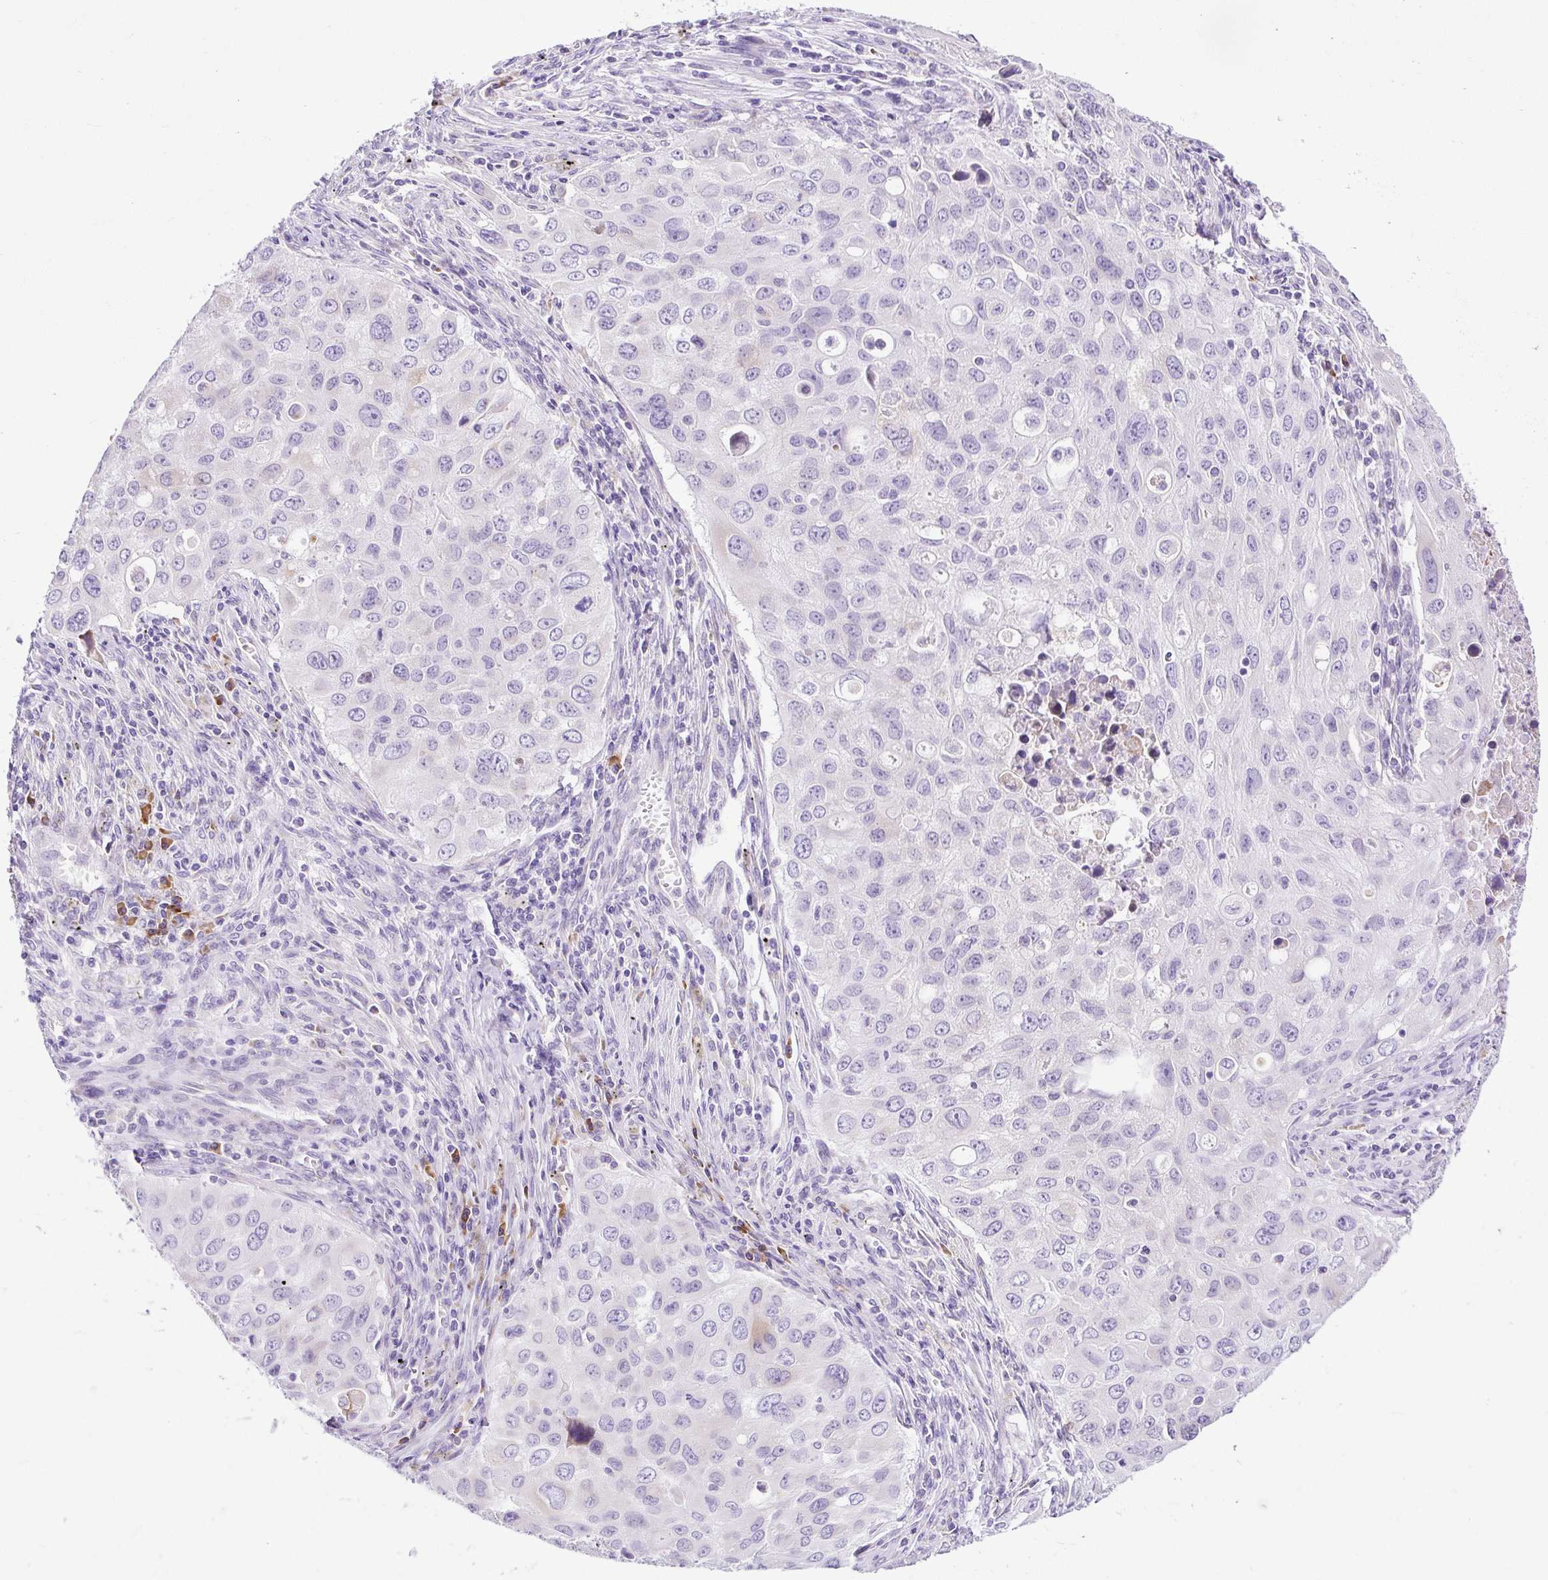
{"staining": {"intensity": "negative", "quantity": "none", "location": "none"}, "tissue": "lung cancer", "cell_type": "Tumor cells", "image_type": "cancer", "snomed": [{"axis": "morphology", "description": "Adenocarcinoma, NOS"}, {"axis": "morphology", "description": "Adenocarcinoma, metastatic, NOS"}, {"axis": "topography", "description": "Lymph node"}, {"axis": "topography", "description": "Lung"}], "caption": "Image shows no significant protein staining in tumor cells of lung cancer.", "gene": "DDOST", "patient": {"sex": "female", "age": 42}}